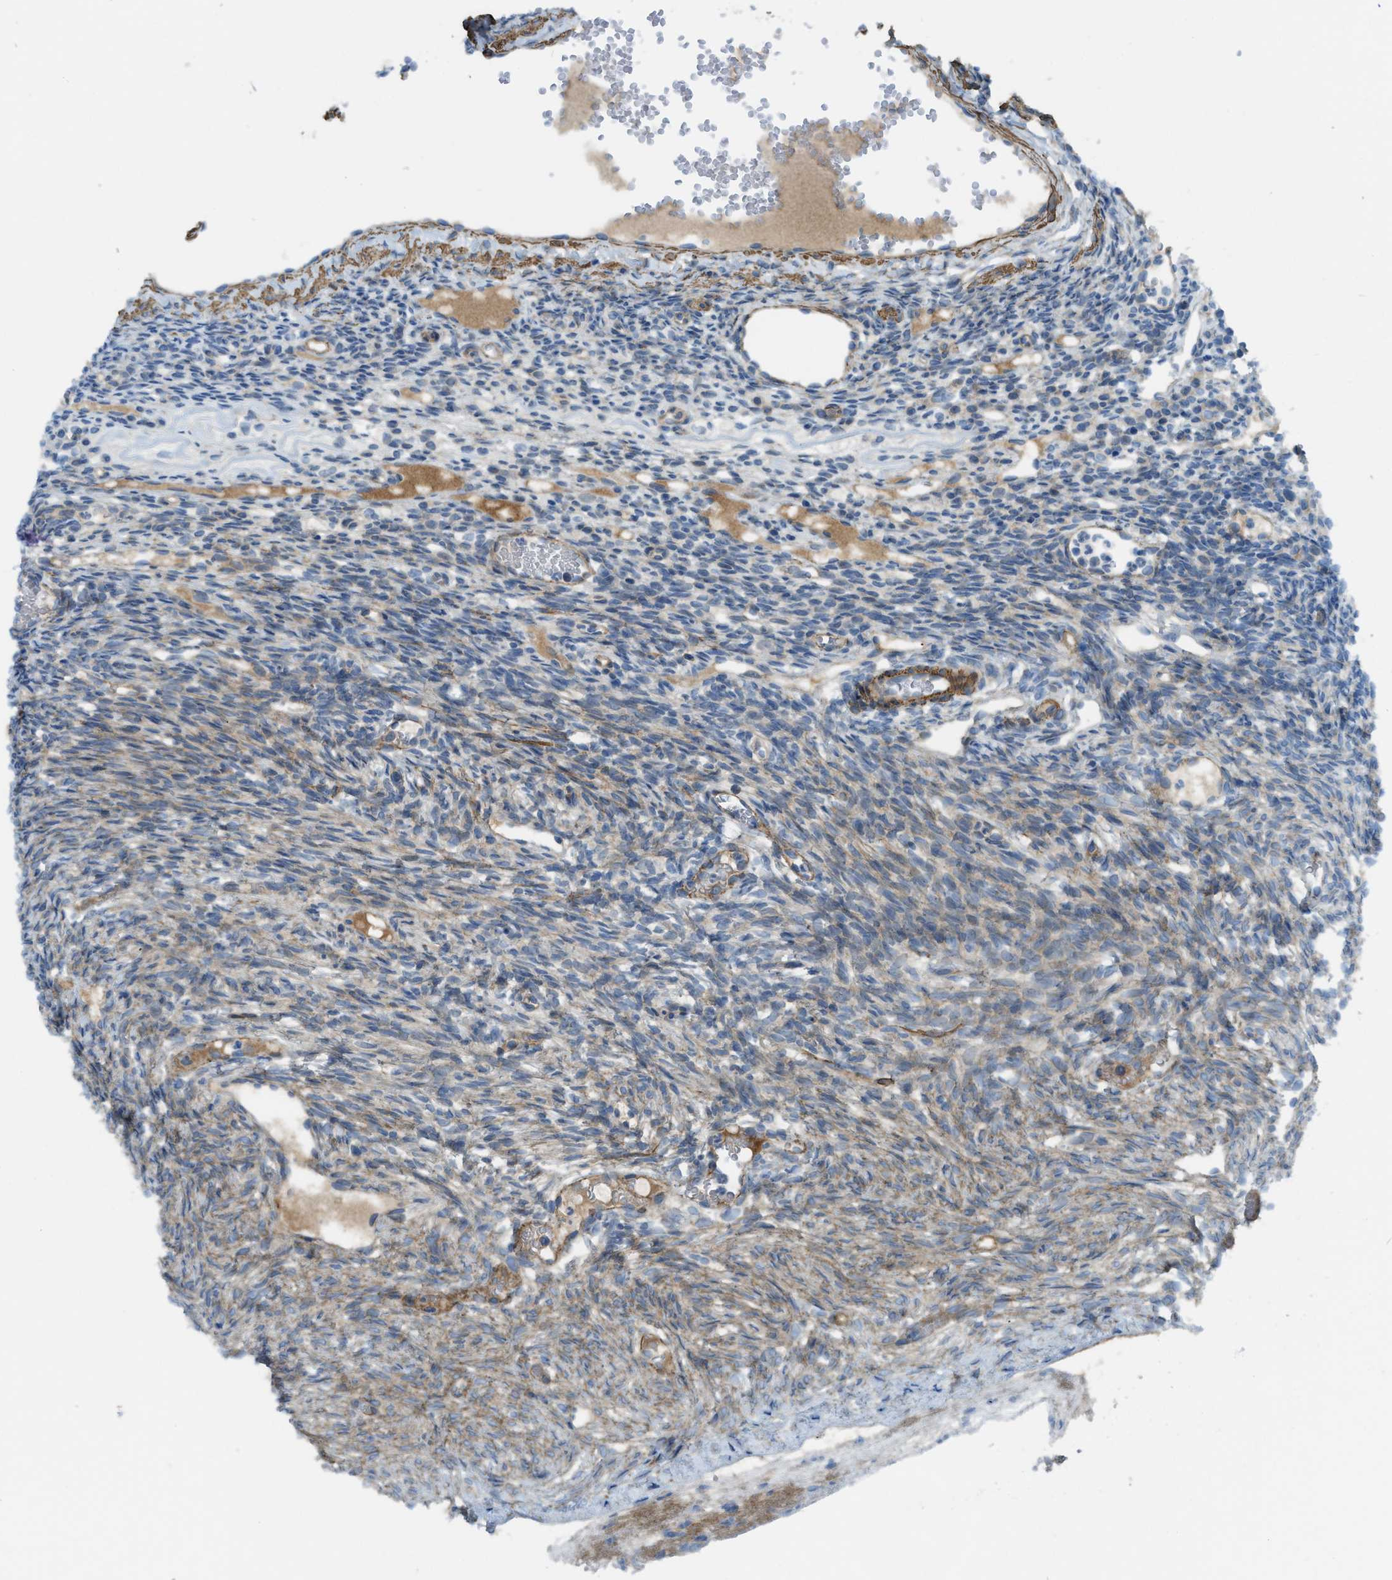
{"staining": {"intensity": "negative", "quantity": "none", "location": "none"}, "tissue": "ovary", "cell_type": "Follicle cells", "image_type": "normal", "snomed": [{"axis": "morphology", "description": "Normal tissue, NOS"}, {"axis": "topography", "description": "Ovary"}], "caption": "An immunohistochemistry (IHC) photomicrograph of normal ovary is shown. There is no staining in follicle cells of ovary. (Stains: DAB (3,3'-diaminobenzidine) IHC with hematoxylin counter stain, Microscopy: brightfield microscopy at high magnification).", "gene": "BMPR1A", "patient": {"sex": "female", "age": 33}}